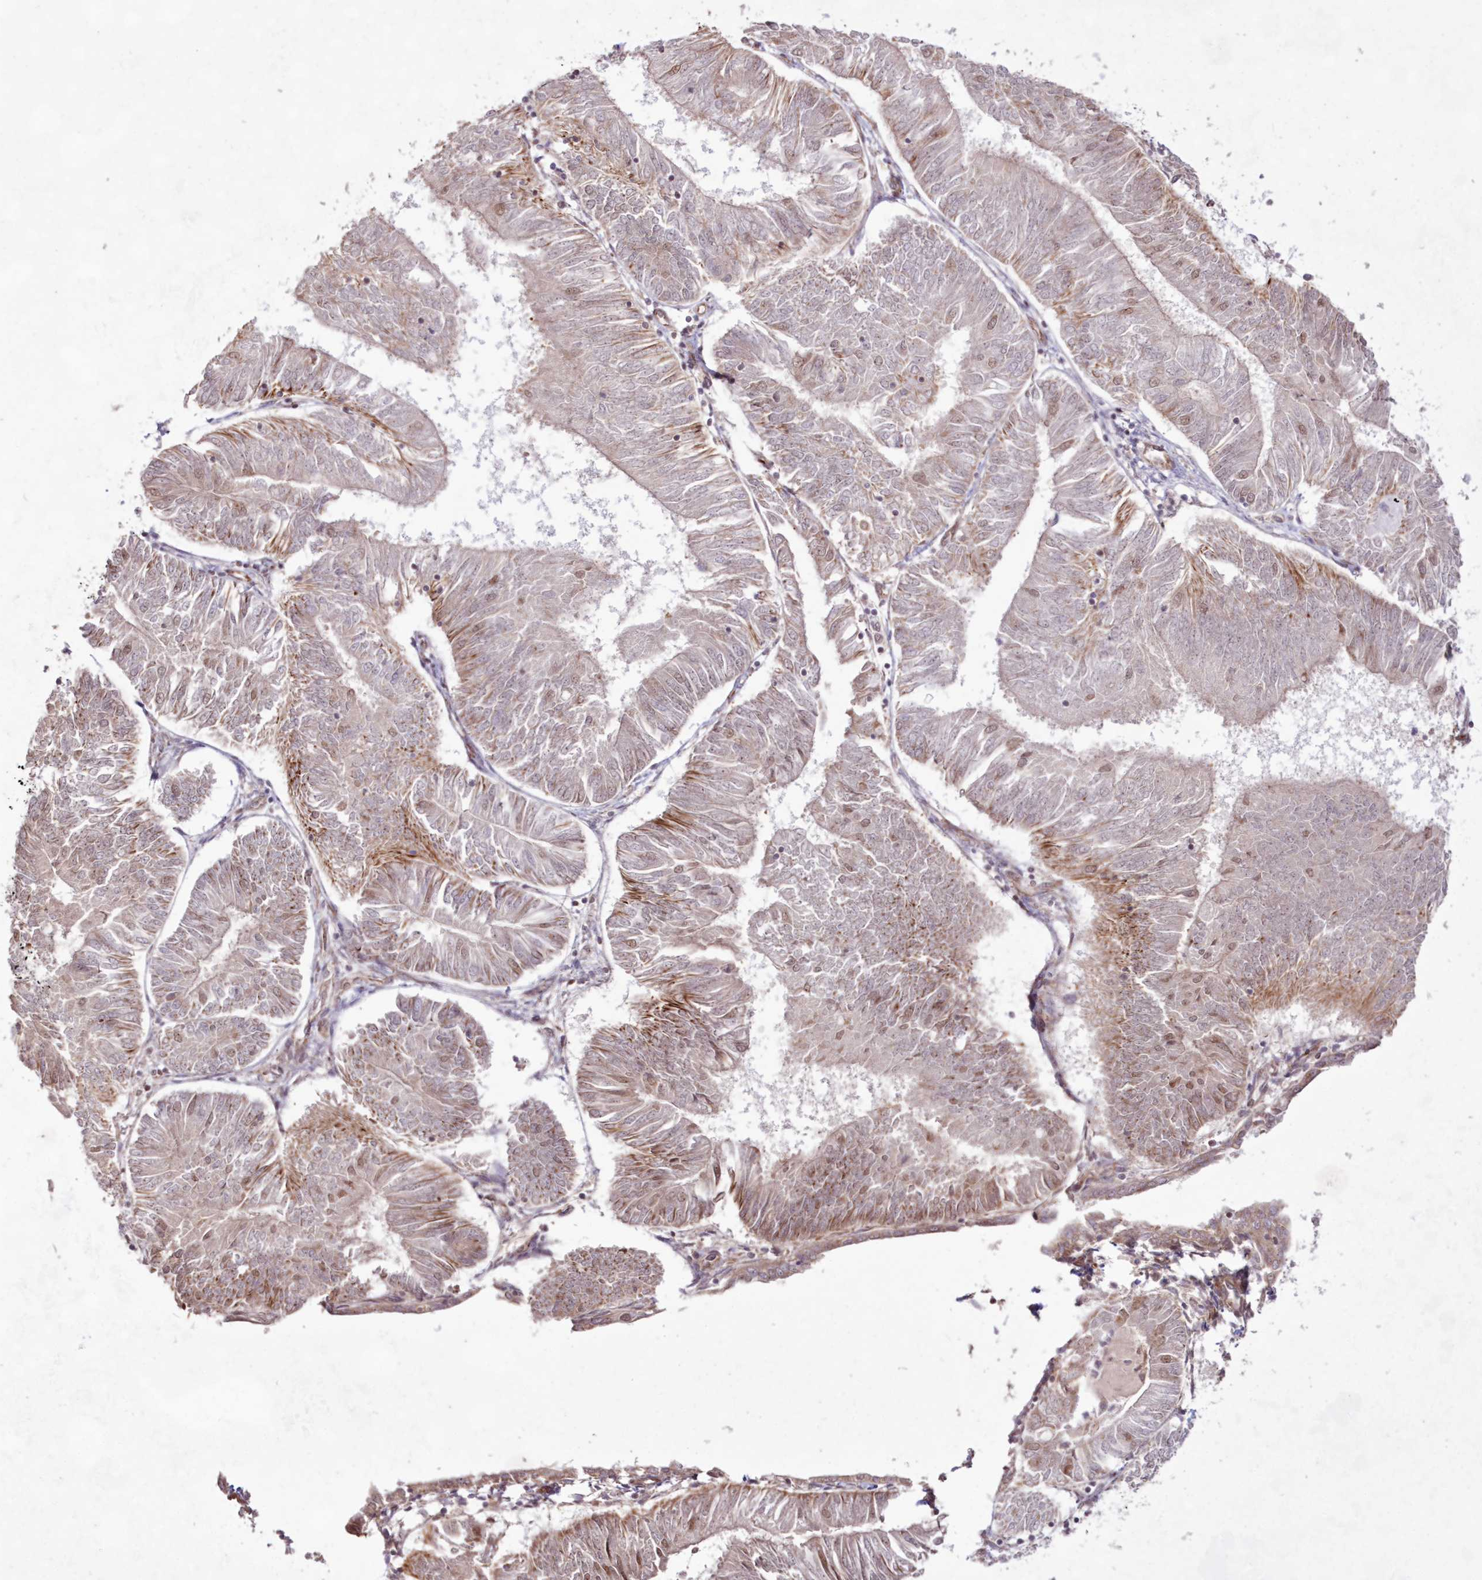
{"staining": {"intensity": "moderate", "quantity": "25%-75%", "location": "cytoplasmic/membranous"}, "tissue": "endometrial cancer", "cell_type": "Tumor cells", "image_type": "cancer", "snomed": [{"axis": "morphology", "description": "Adenocarcinoma, NOS"}, {"axis": "topography", "description": "Endometrium"}], "caption": "Protein analysis of endometrial cancer (adenocarcinoma) tissue displays moderate cytoplasmic/membranous expression in about 25%-75% of tumor cells.", "gene": "SNIP1", "patient": {"sex": "female", "age": 58}}